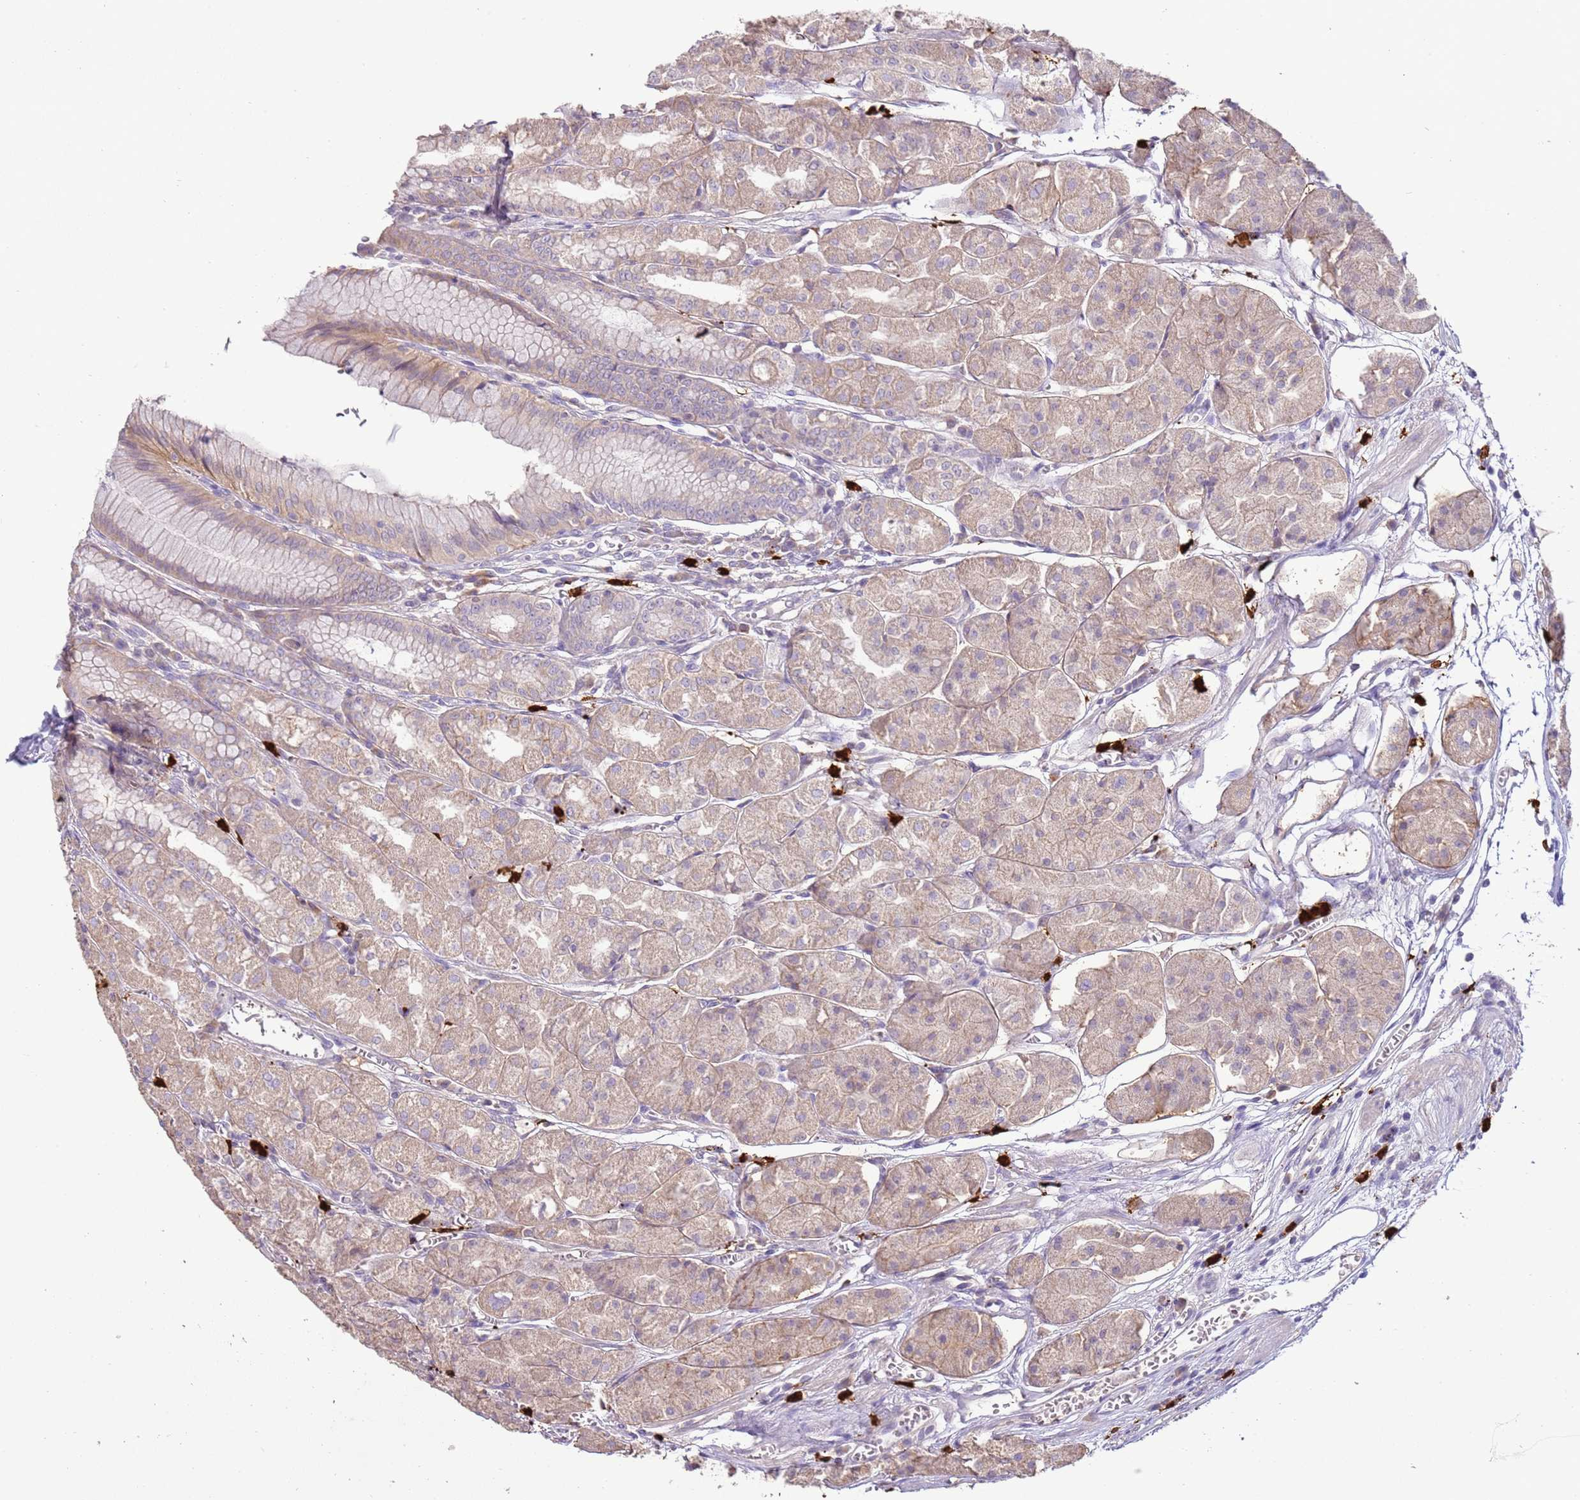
{"staining": {"intensity": "moderate", "quantity": "25%-75%", "location": "cytoplasmic/membranous"}, "tissue": "stomach", "cell_type": "Glandular cells", "image_type": "normal", "snomed": [{"axis": "morphology", "description": "Normal tissue, NOS"}, {"axis": "topography", "description": "Stomach"}], "caption": "Stomach stained for a protein (brown) reveals moderate cytoplasmic/membranous positive expression in about 25%-75% of glandular cells.", "gene": "IL2RG", "patient": {"sex": "male", "age": 55}}